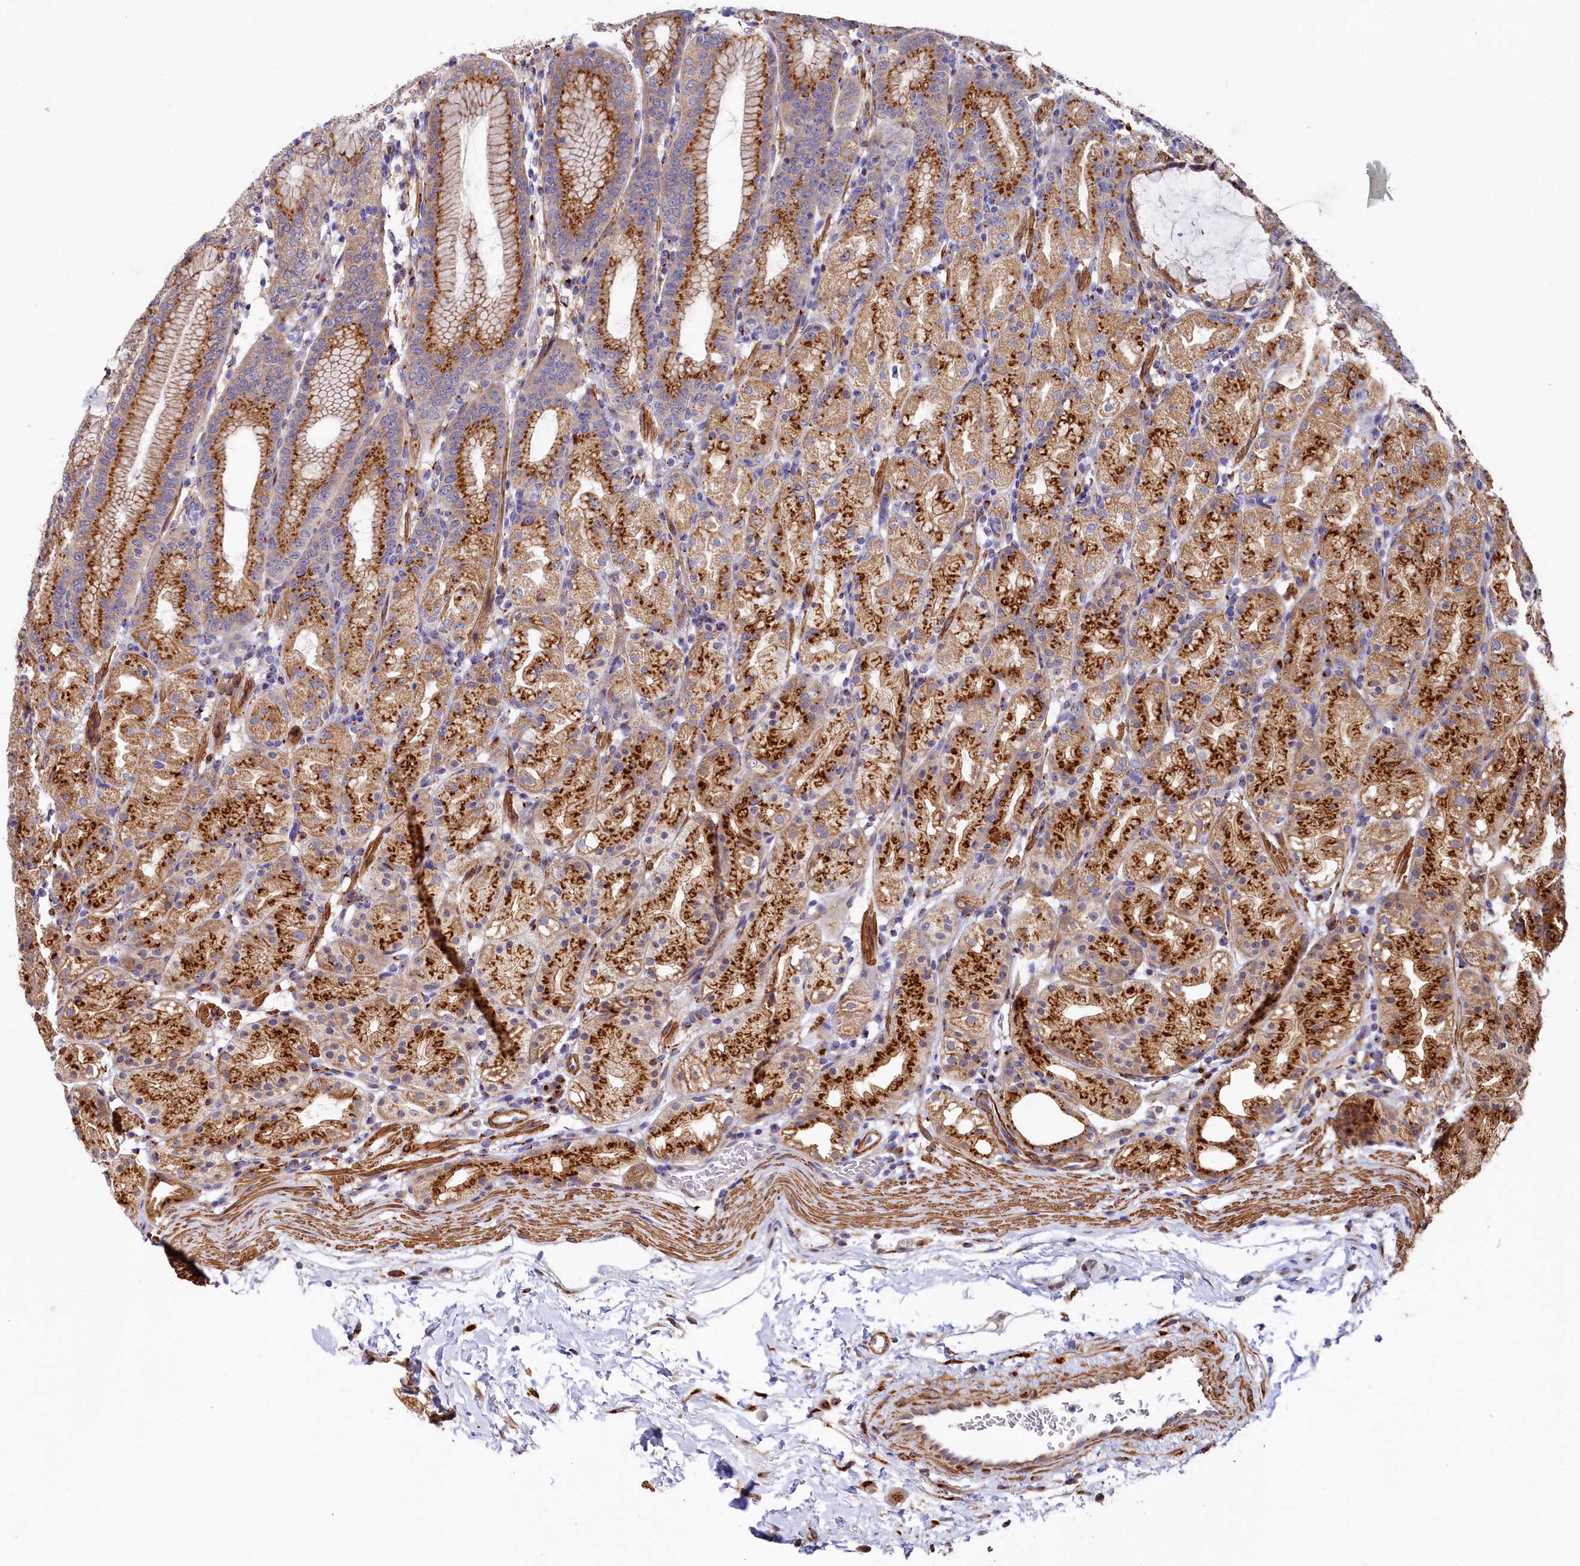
{"staining": {"intensity": "strong", "quantity": ">75%", "location": "cytoplasmic/membranous"}, "tissue": "stomach", "cell_type": "Glandular cells", "image_type": "normal", "snomed": [{"axis": "morphology", "description": "Normal tissue, NOS"}, {"axis": "topography", "description": "Stomach, upper"}], "caption": "Immunohistochemical staining of benign human stomach shows strong cytoplasmic/membranous protein expression in approximately >75% of glandular cells.", "gene": "BET1L", "patient": {"sex": "male", "age": 48}}